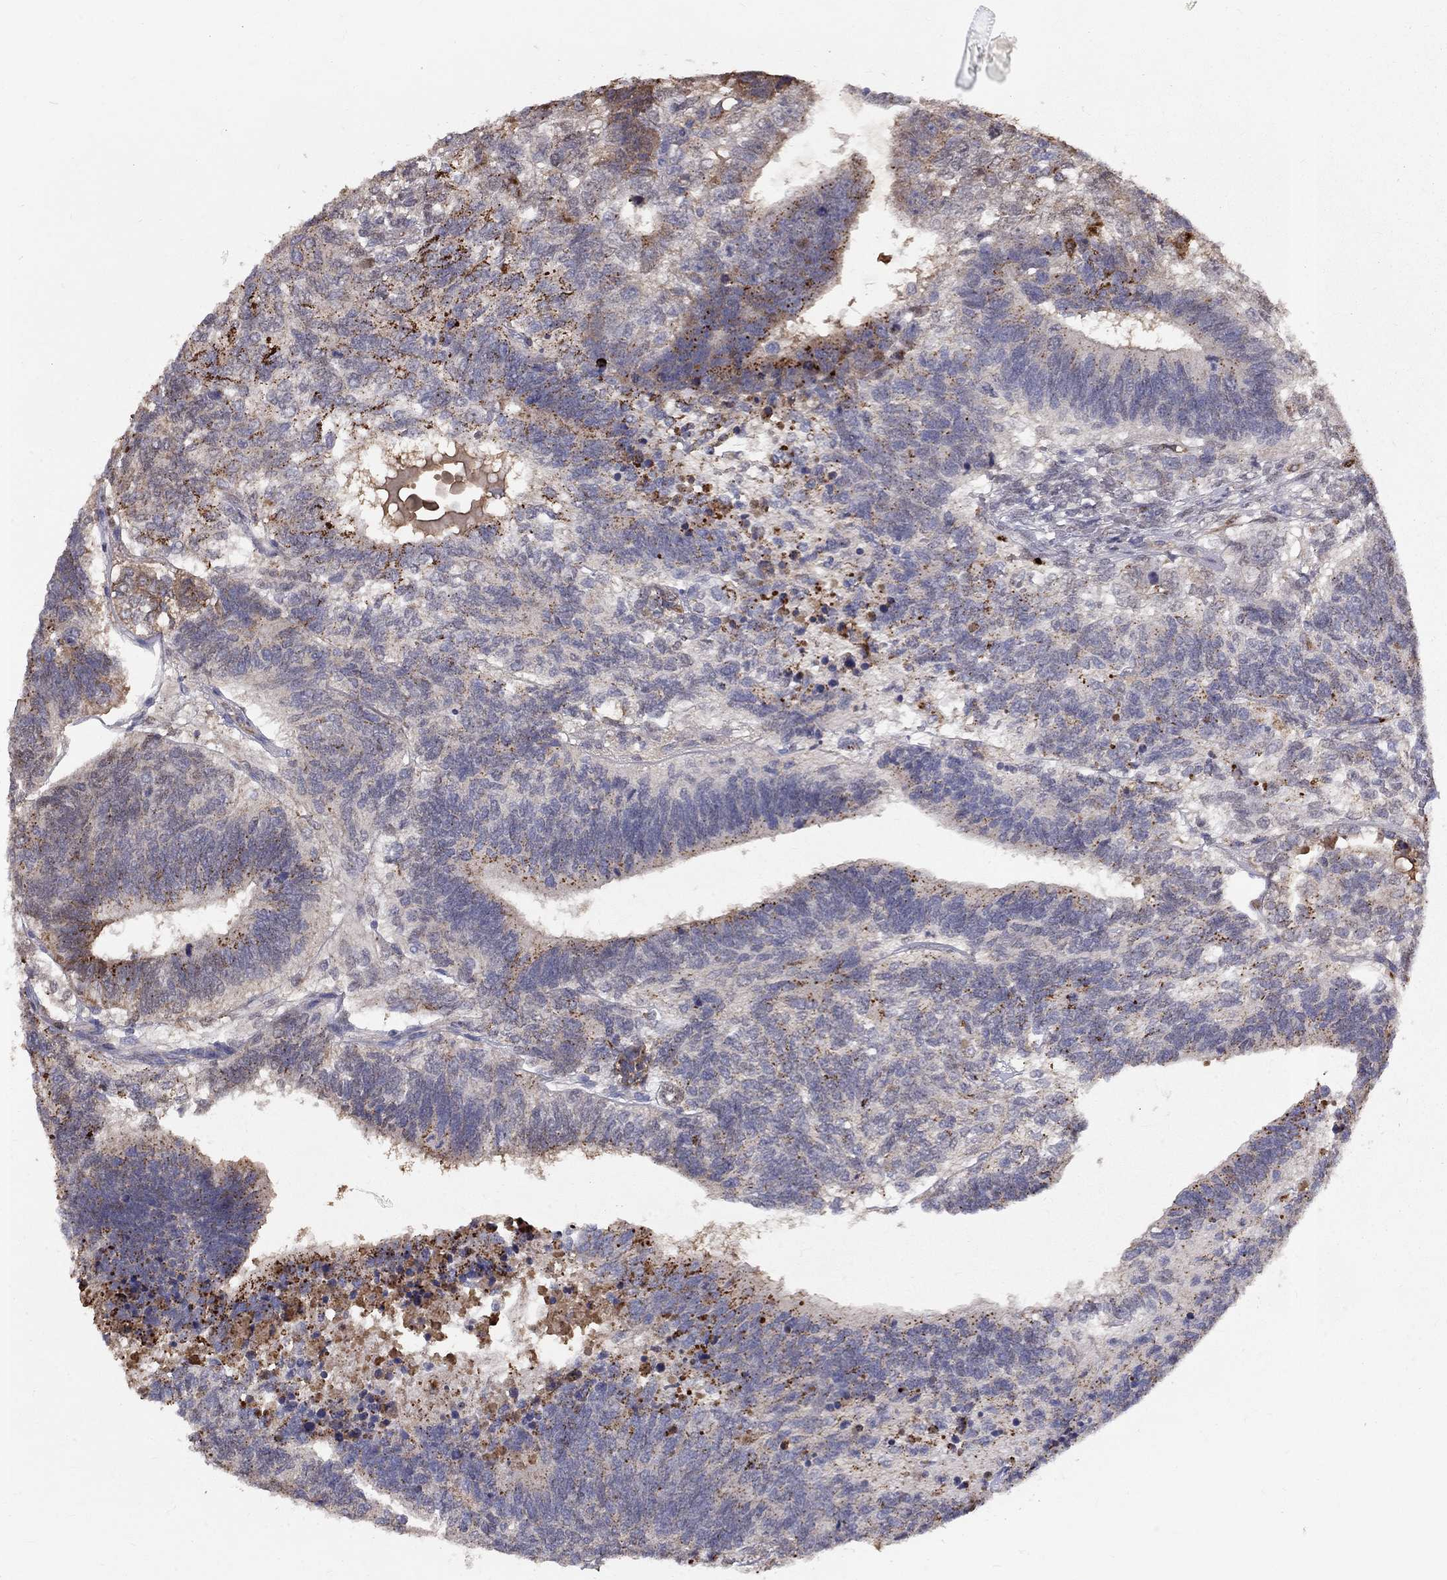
{"staining": {"intensity": "strong", "quantity": "<25%", "location": "cytoplasmic/membranous"}, "tissue": "testis cancer", "cell_type": "Tumor cells", "image_type": "cancer", "snomed": [{"axis": "morphology", "description": "Seminoma, NOS"}, {"axis": "morphology", "description": "Carcinoma, Embryonal, NOS"}, {"axis": "topography", "description": "Testis"}], "caption": "DAB immunohistochemical staining of testis embryonal carcinoma reveals strong cytoplasmic/membranous protein expression in approximately <25% of tumor cells.", "gene": "EPDR1", "patient": {"sex": "male", "age": 41}}